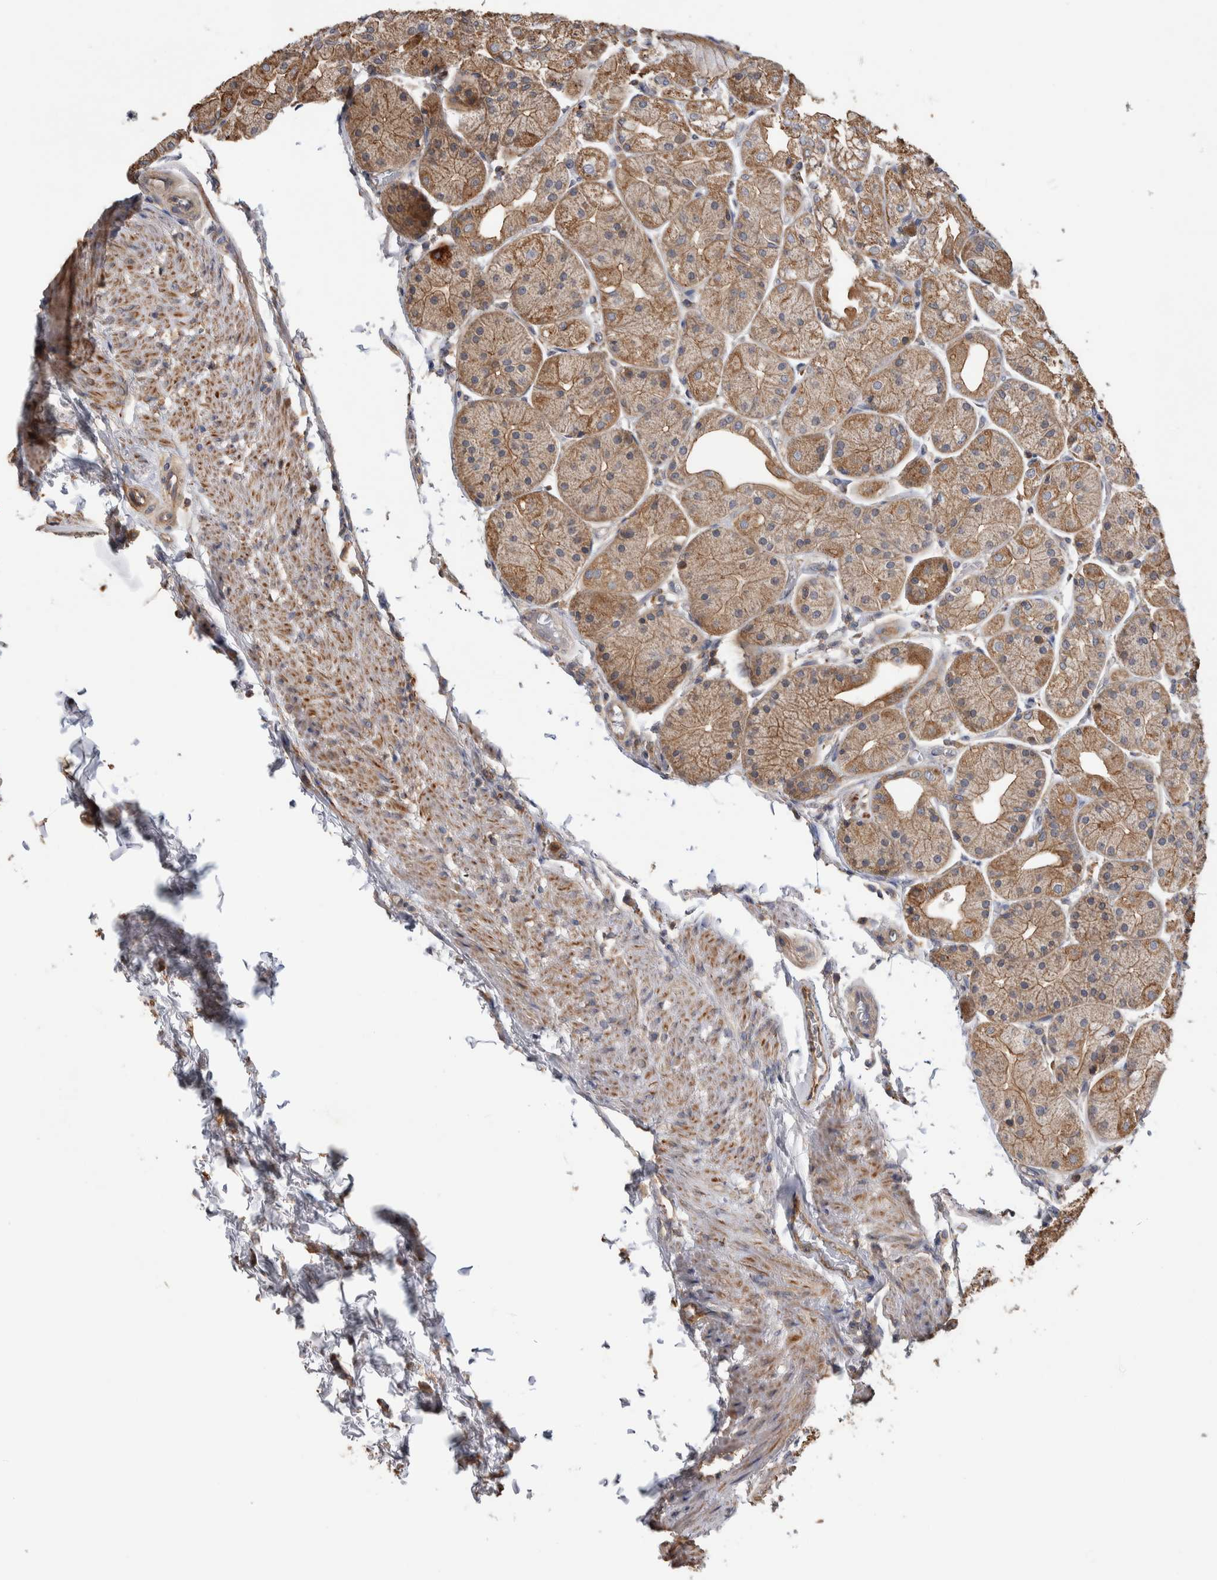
{"staining": {"intensity": "moderate", "quantity": ">75%", "location": "cytoplasmic/membranous"}, "tissue": "stomach", "cell_type": "Glandular cells", "image_type": "normal", "snomed": [{"axis": "morphology", "description": "Normal tissue, NOS"}, {"axis": "topography", "description": "Stomach, upper"}], "caption": "Immunohistochemistry (IHC) of unremarkable human stomach demonstrates medium levels of moderate cytoplasmic/membranous expression in approximately >75% of glandular cells.", "gene": "SDCBP", "patient": {"sex": "male", "age": 72}}